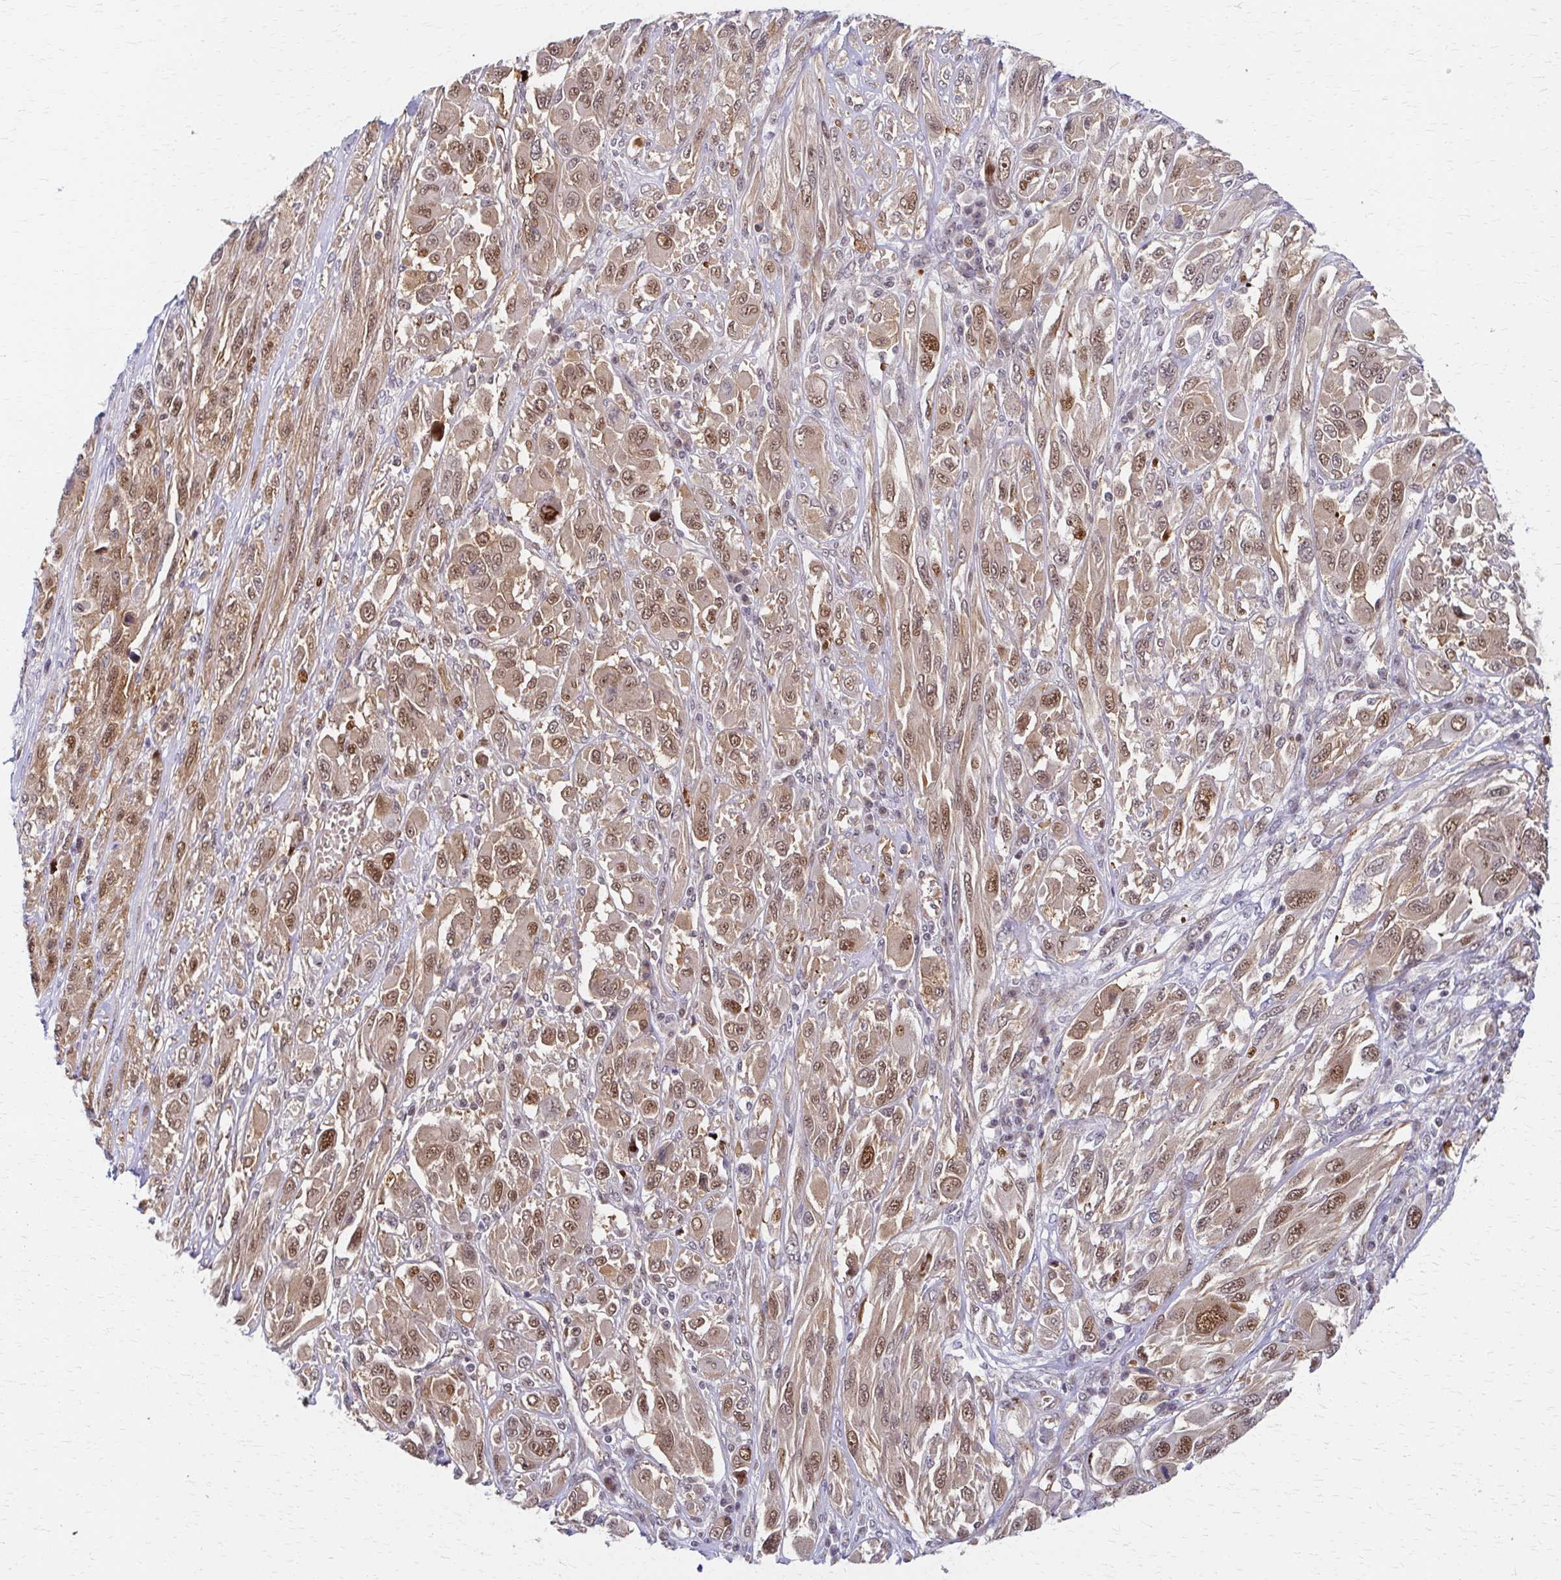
{"staining": {"intensity": "moderate", "quantity": ">75%", "location": "cytoplasmic/membranous,nuclear"}, "tissue": "melanoma", "cell_type": "Tumor cells", "image_type": "cancer", "snomed": [{"axis": "morphology", "description": "Malignant melanoma, NOS"}, {"axis": "topography", "description": "Skin"}], "caption": "Immunohistochemistry (IHC) of malignant melanoma reveals medium levels of moderate cytoplasmic/membranous and nuclear positivity in approximately >75% of tumor cells.", "gene": "PSMD7", "patient": {"sex": "female", "age": 91}}